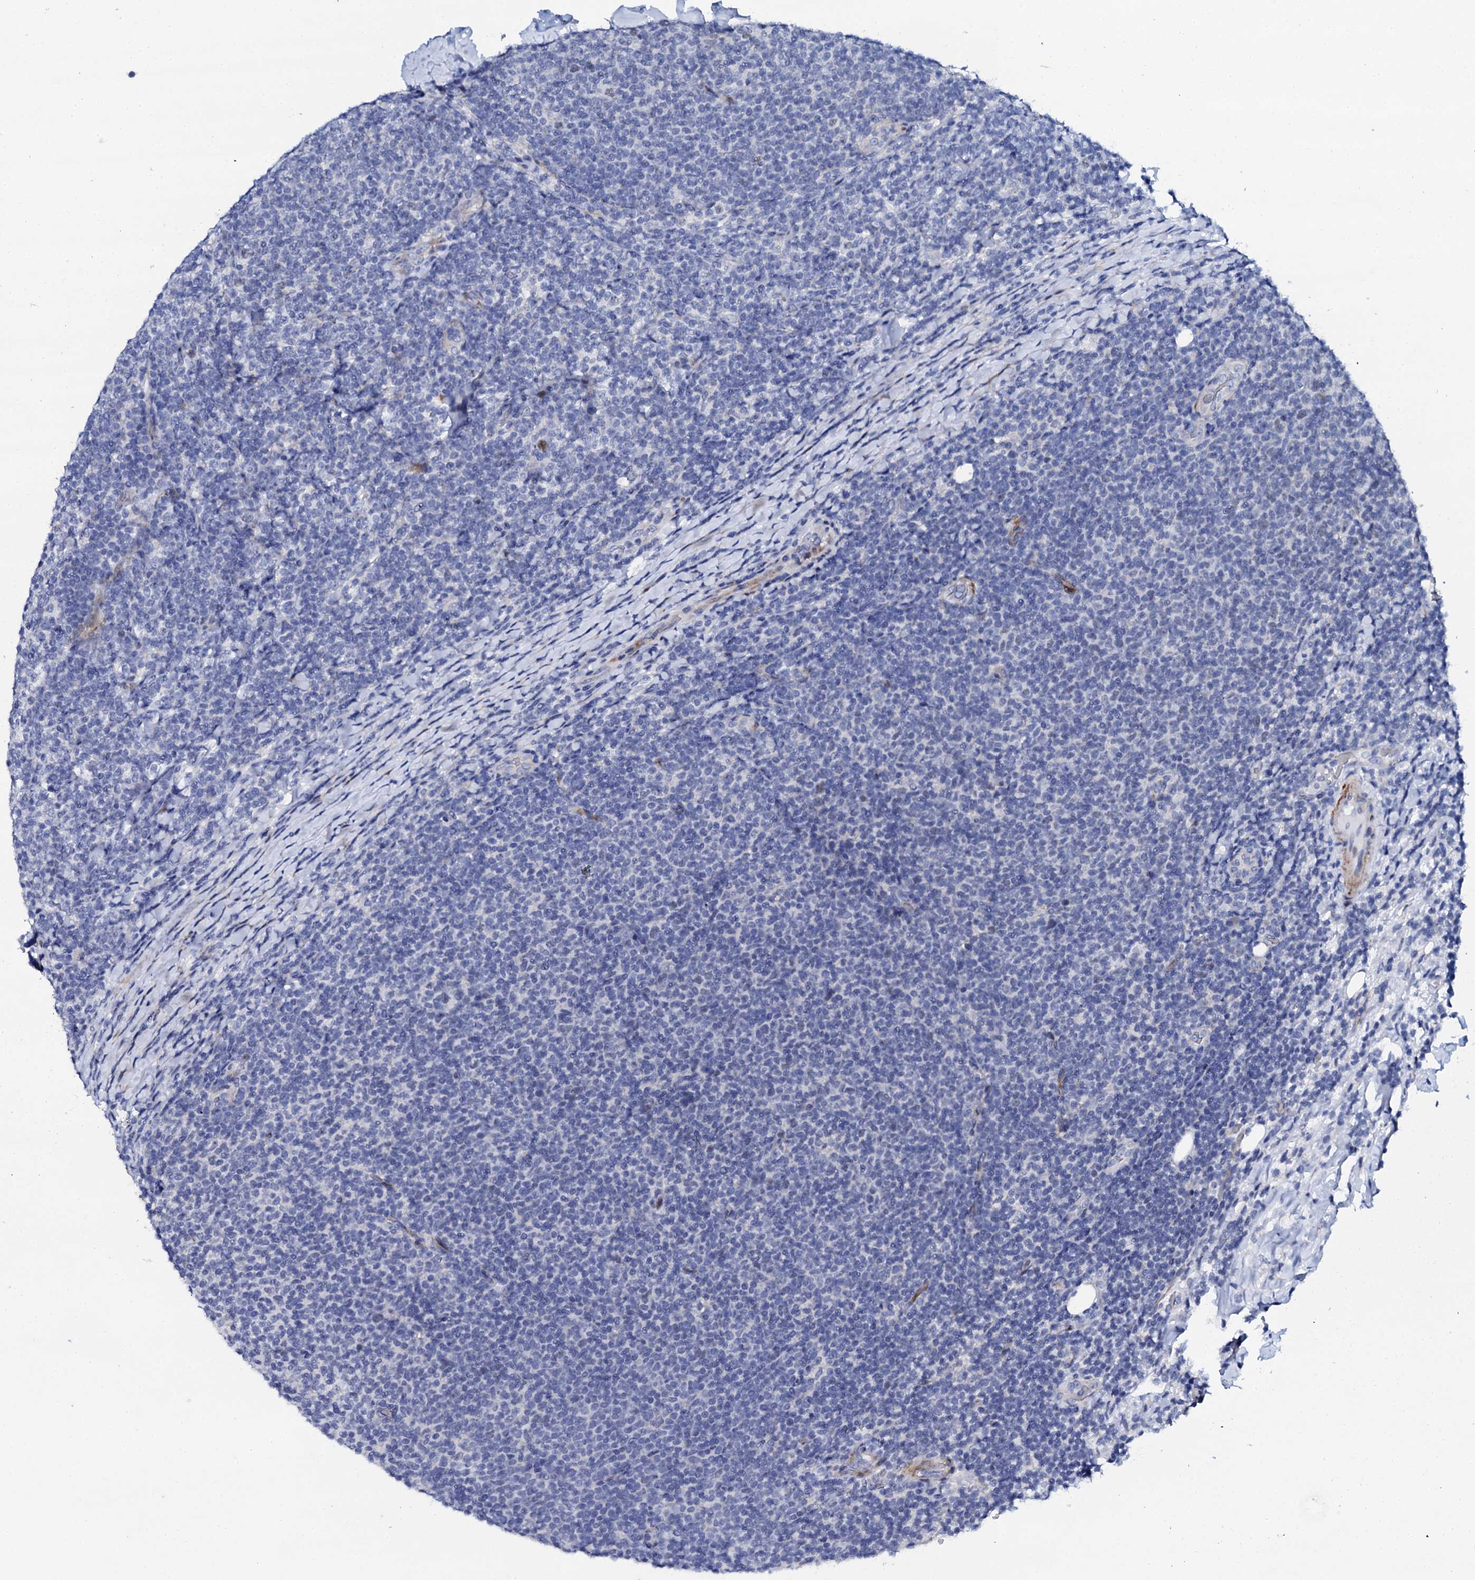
{"staining": {"intensity": "negative", "quantity": "none", "location": "none"}, "tissue": "lymphoma", "cell_type": "Tumor cells", "image_type": "cancer", "snomed": [{"axis": "morphology", "description": "Malignant lymphoma, non-Hodgkin's type, Low grade"}, {"axis": "topography", "description": "Lymph node"}], "caption": "High magnification brightfield microscopy of lymphoma stained with DAB (3,3'-diaminobenzidine) (brown) and counterstained with hematoxylin (blue): tumor cells show no significant staining.", "gene": "NUDT13", "patient": {"sex": "male", "age": 66}}